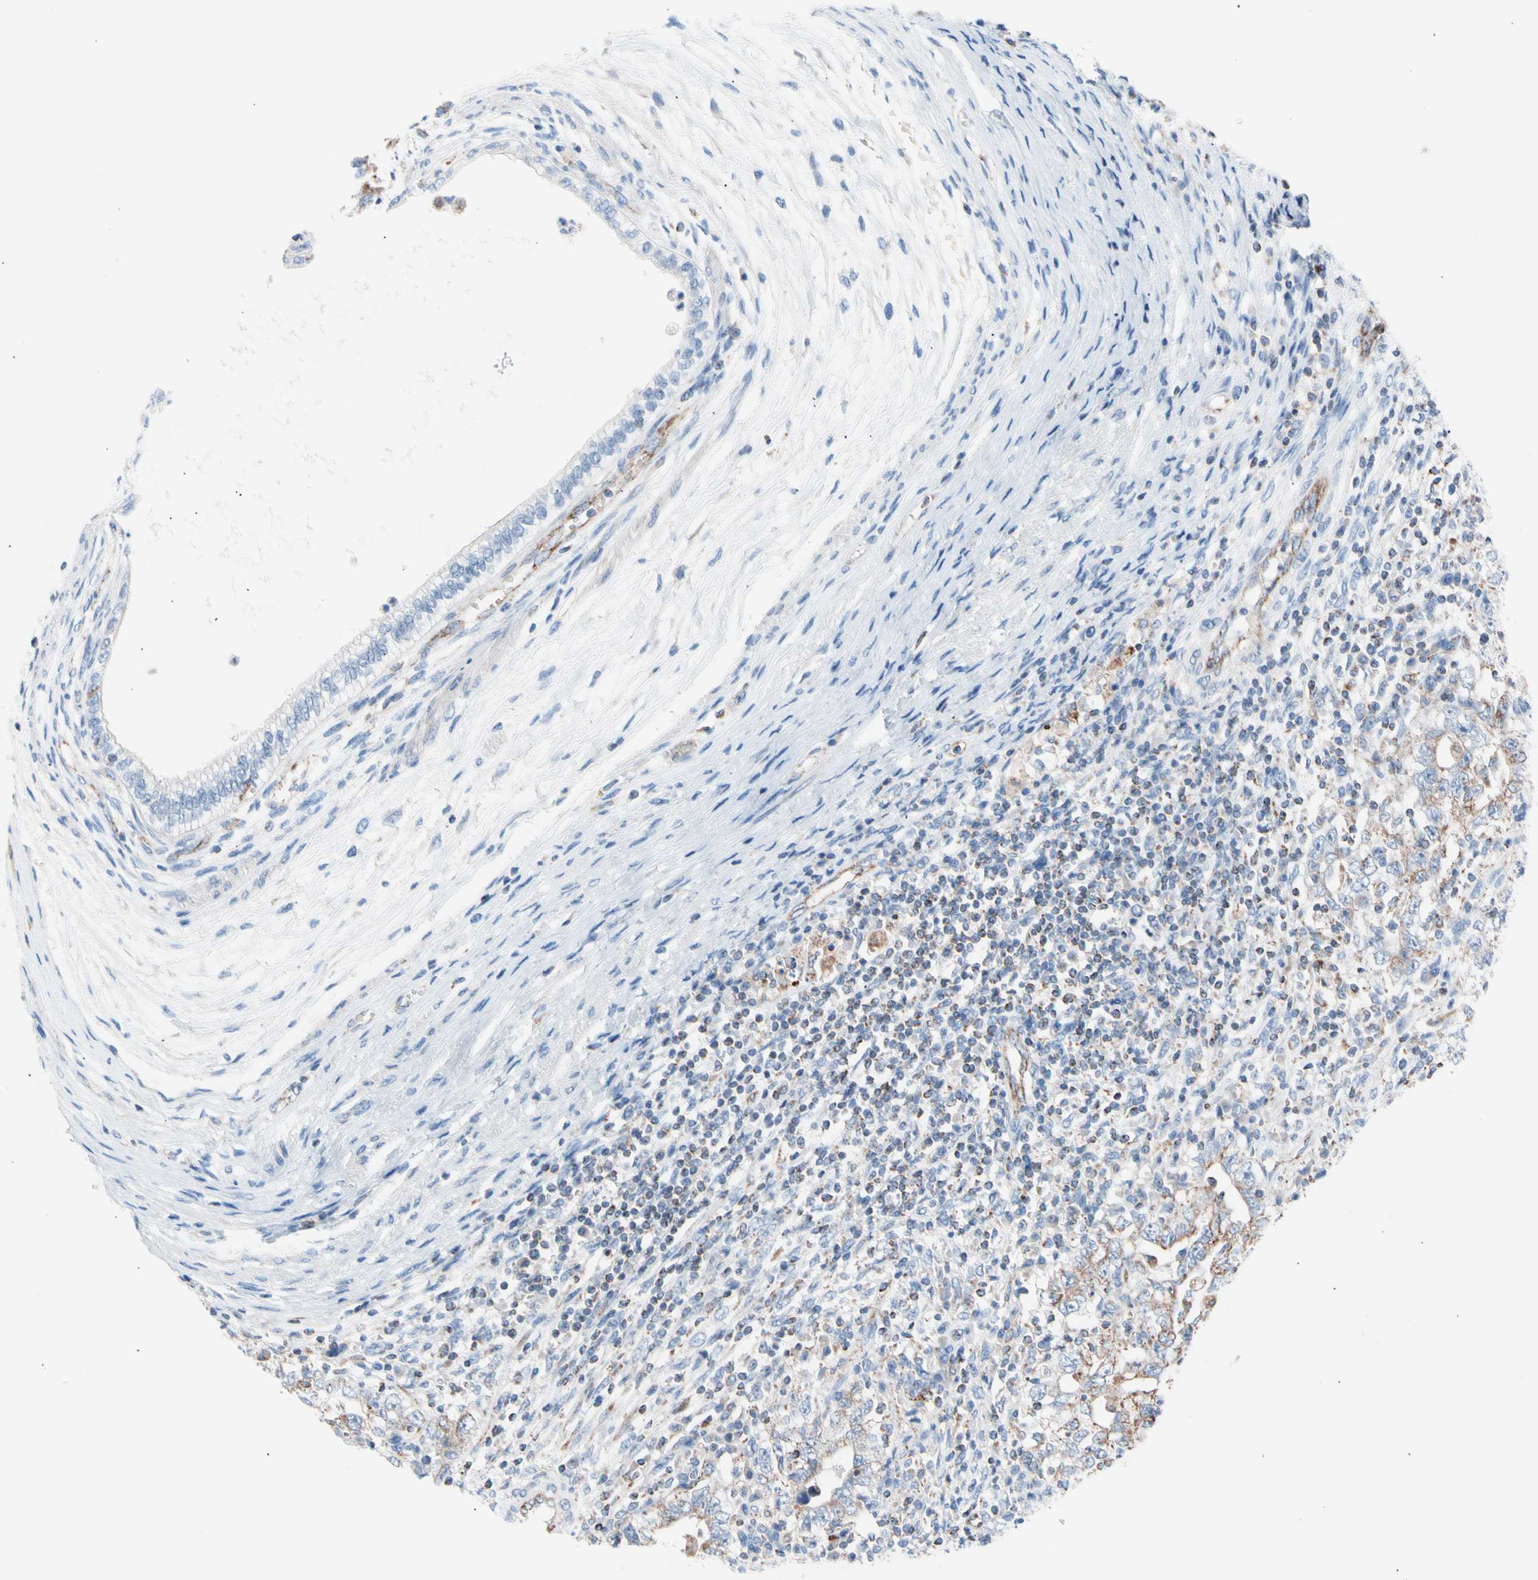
{"staining": {"intensity": "moderate", "quantity": "25%-75%", "location": "cytoplasmic/membranous"}, "tissue": "testis cancer", "cell_type": "Tumor cells", "image_type": "cancer", "snomed": [{"axis": "morphology", "description": "Carcinoma, Embryonal, NOS"}, {"axis": "topography", "description": "Testis"}], "caption": "Embryonal carcinoma (testis) stained with DAB IHC demonstrates medium levels of moderate cytoplasmic/membranous positivity in about 25%-75% of tumor cells.", "gene": "HK1", "patient": {"sex": "male", "age": 26}}